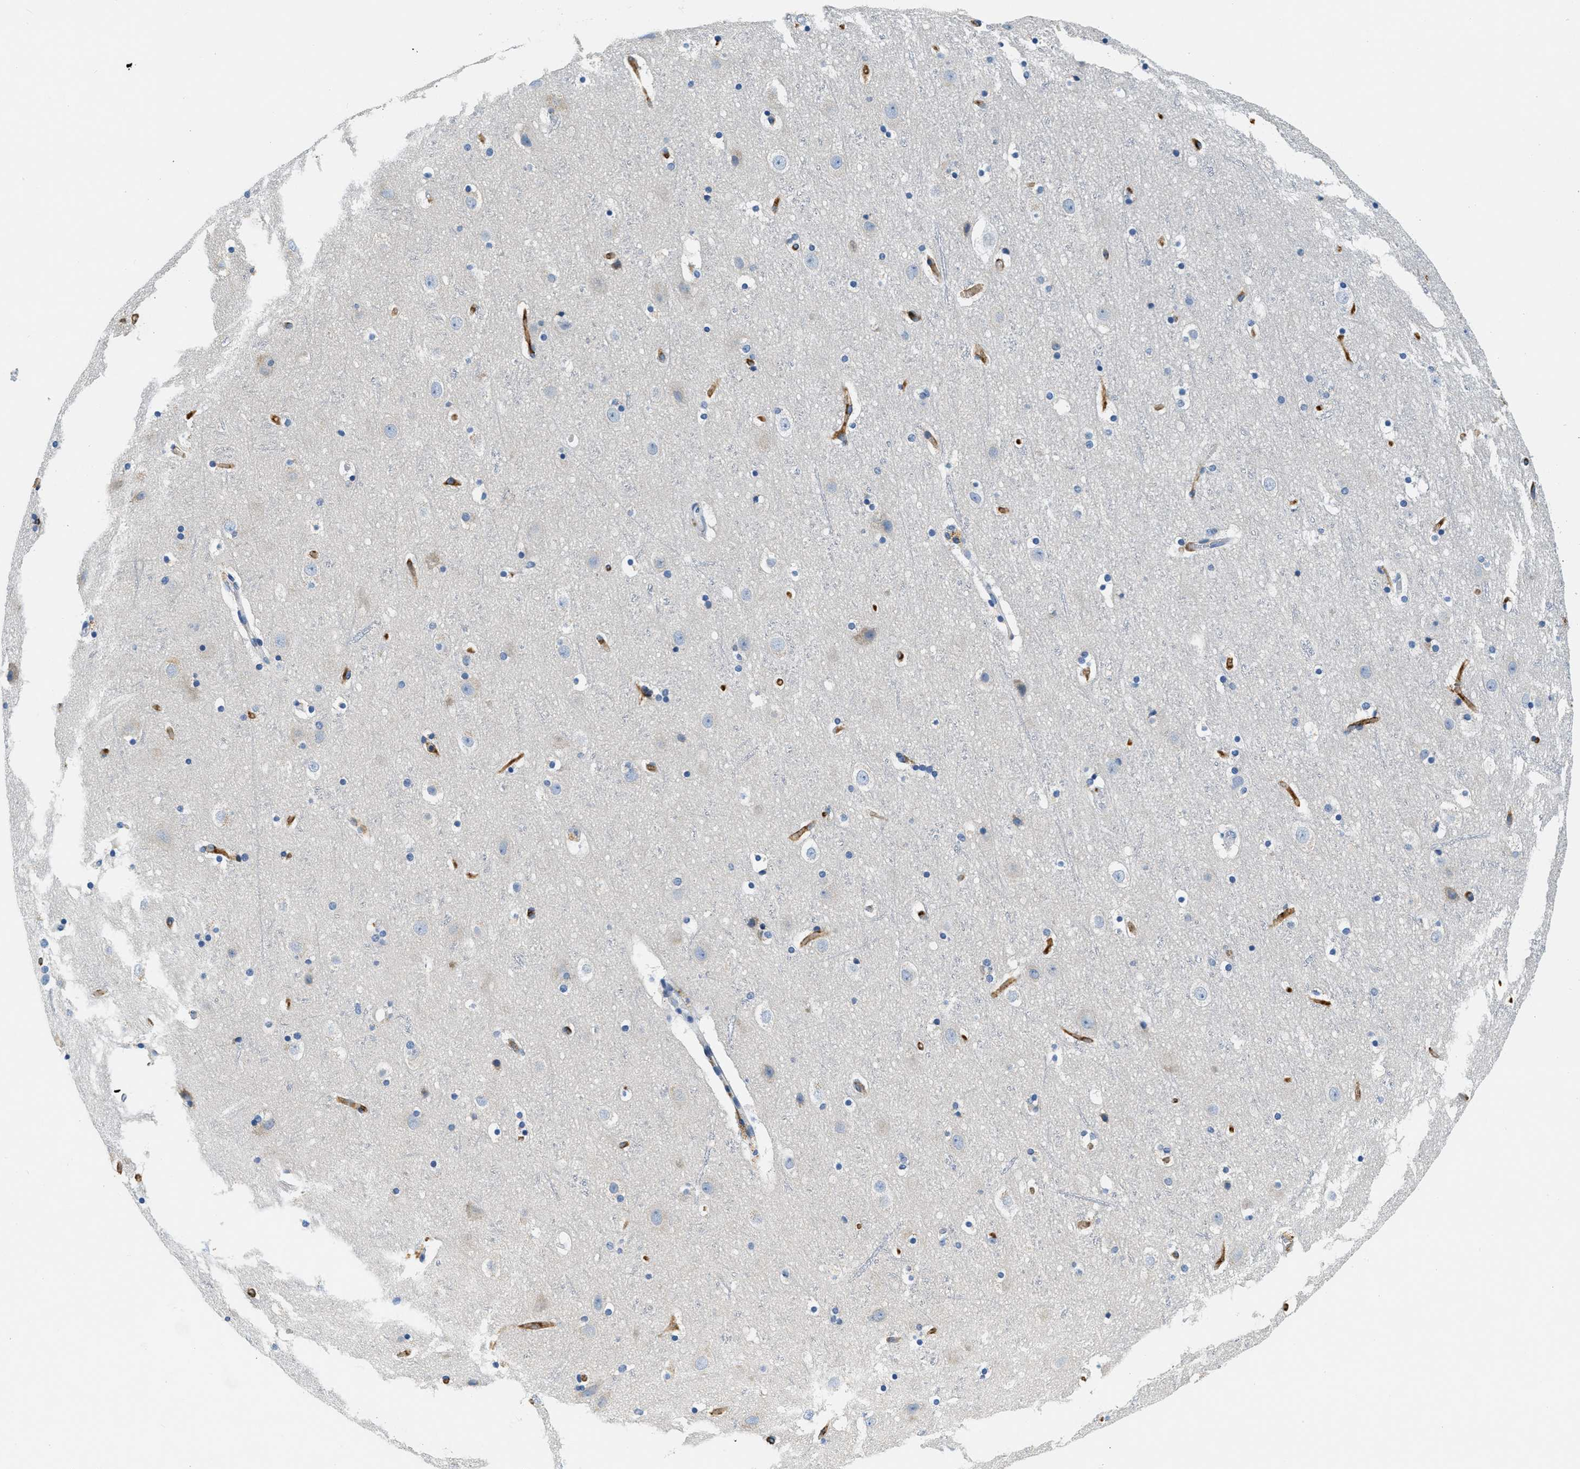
{"staining": {"intensity": "strong", "quantity": ">75%", "location": "cytoplasmic/membranous"}, "tissue": "cerebral cortex", "cell_type": "Endothelial cells", "image_type": "normal", "snomed": [{"axis": "morphology", "description": "Normal tissue, NOS"}, {"axis": "topography", "description": "Cerebral cortex"}], "caption": "Immunohistochemistry image of normal cerebral cortex: cerebral cortex stained using immunohistochemistry (IHC) reveals high levels of strong protein expression localized specifically in the cytoplasmic/membranous of endothelial cells, appearing as a cytoplasmic/membranous brown color.", "gene": "CA4", "patient": {"sex": "male", "age": 45}}